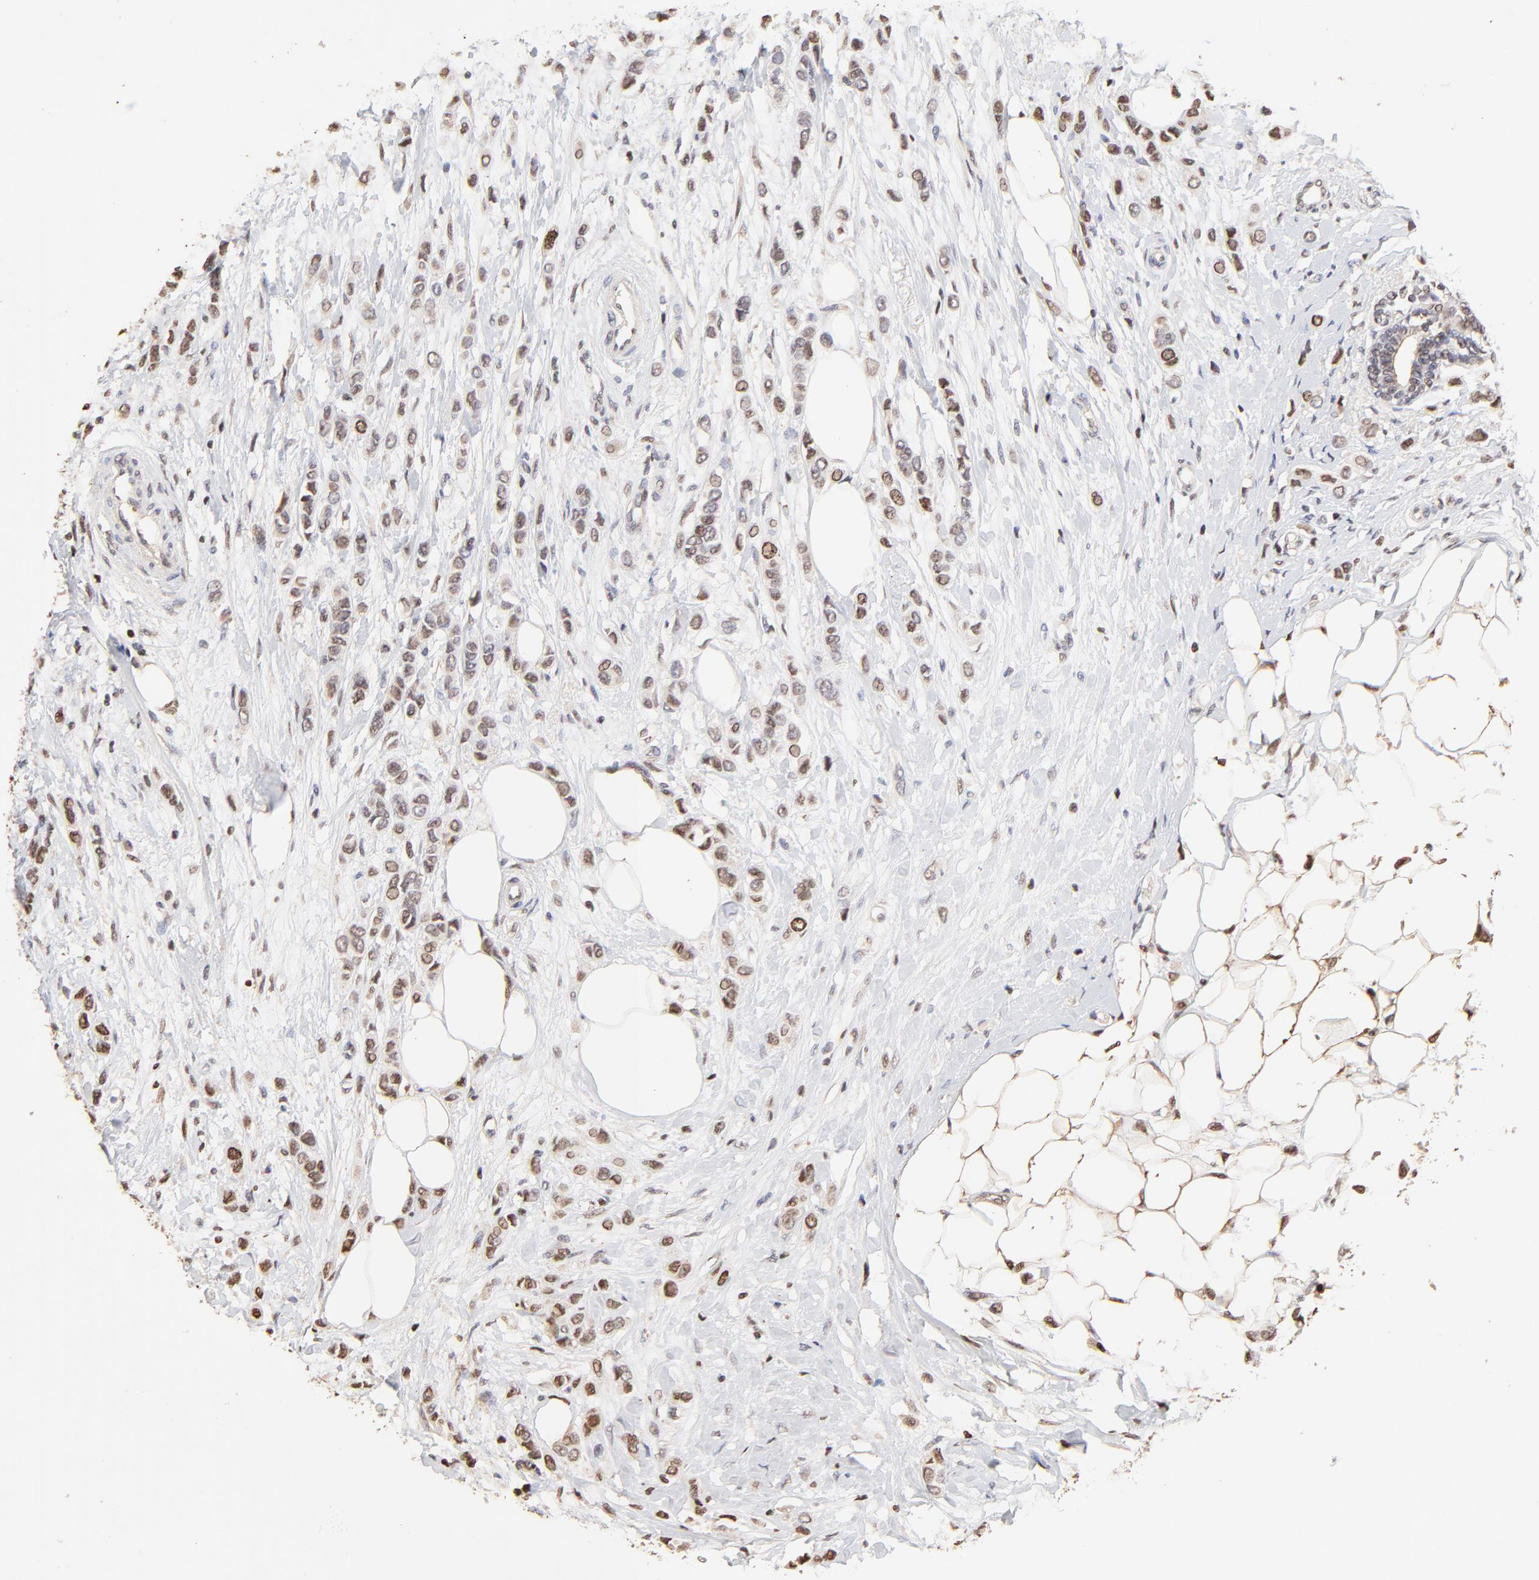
{"staining": {"intensity": "moderate", "quantity": ">75%", "location": "nuclear"}, "tissue": "breast cancer", "cell_type": "Tumor cells", "image_type": "cancer", "snomed": [{"axis": "morphology", "description": "Lobular carcinoma"}, {"axis": "topography", "description": "Breast"}], "caption": "Human breast lobular carcinoma stained for a protein (brown) displays moderate nuclear positive positivity in approximately >75% of tumor cells.", "gene": "BIRC5", "patient": {"sex": "female", "age": 51}}